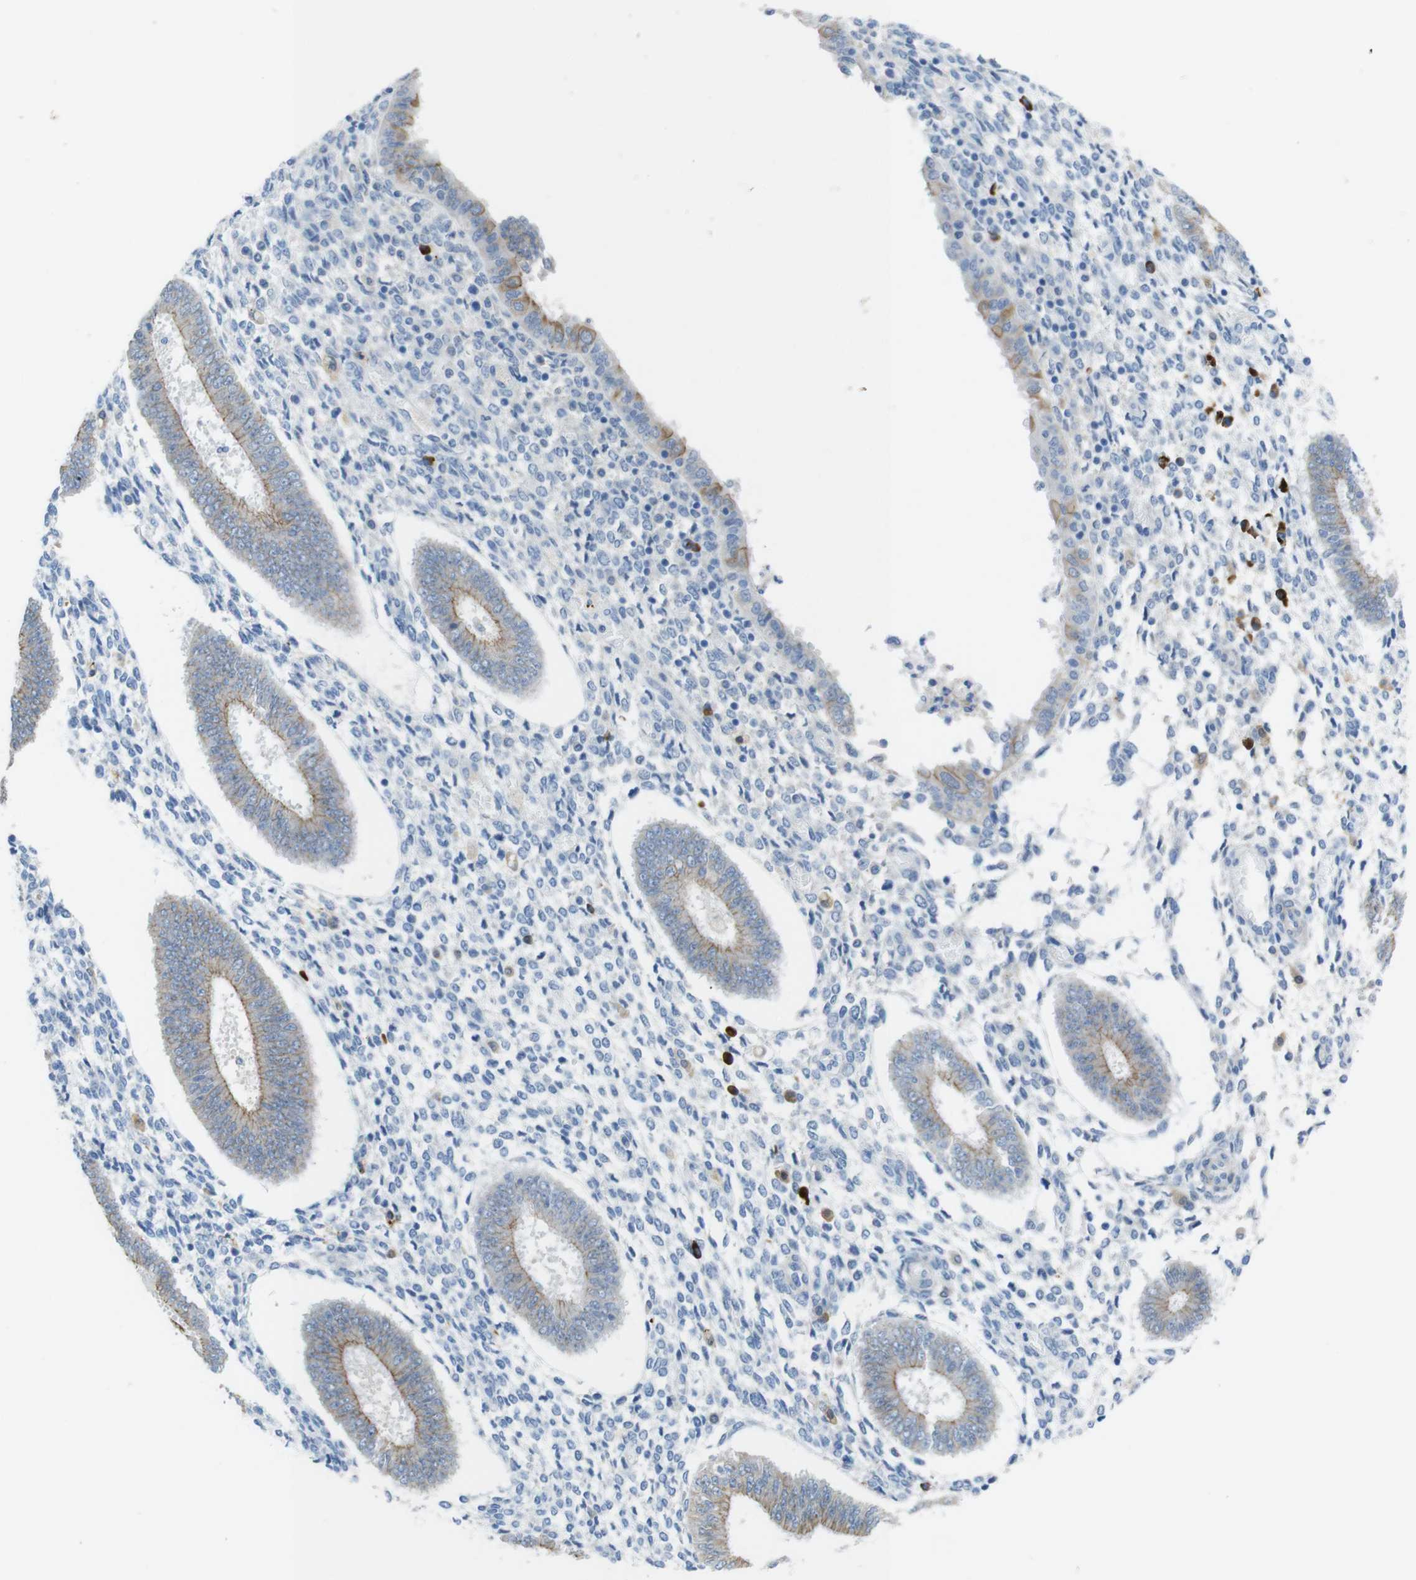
{"staining": {"intensity": "negative", "quantity": "none", "location": "none"}, "tissue": "endometrium", "cell_type": "Cells in endometrial stroma", "image_type": "normal", "snomed": [{"axis": "morphology", "description": "Normal tissue, NOS"}, {"axis": "topography", "description": "Endometrium"}], "caption": "The image reveals no significant expression in cells in endometrial stroma of endometrium. (DAB IHC visualized using brightfield microscopy, high magnification).", "gene": "CLMN", "patient": {"sex": "female", "age": 35}}